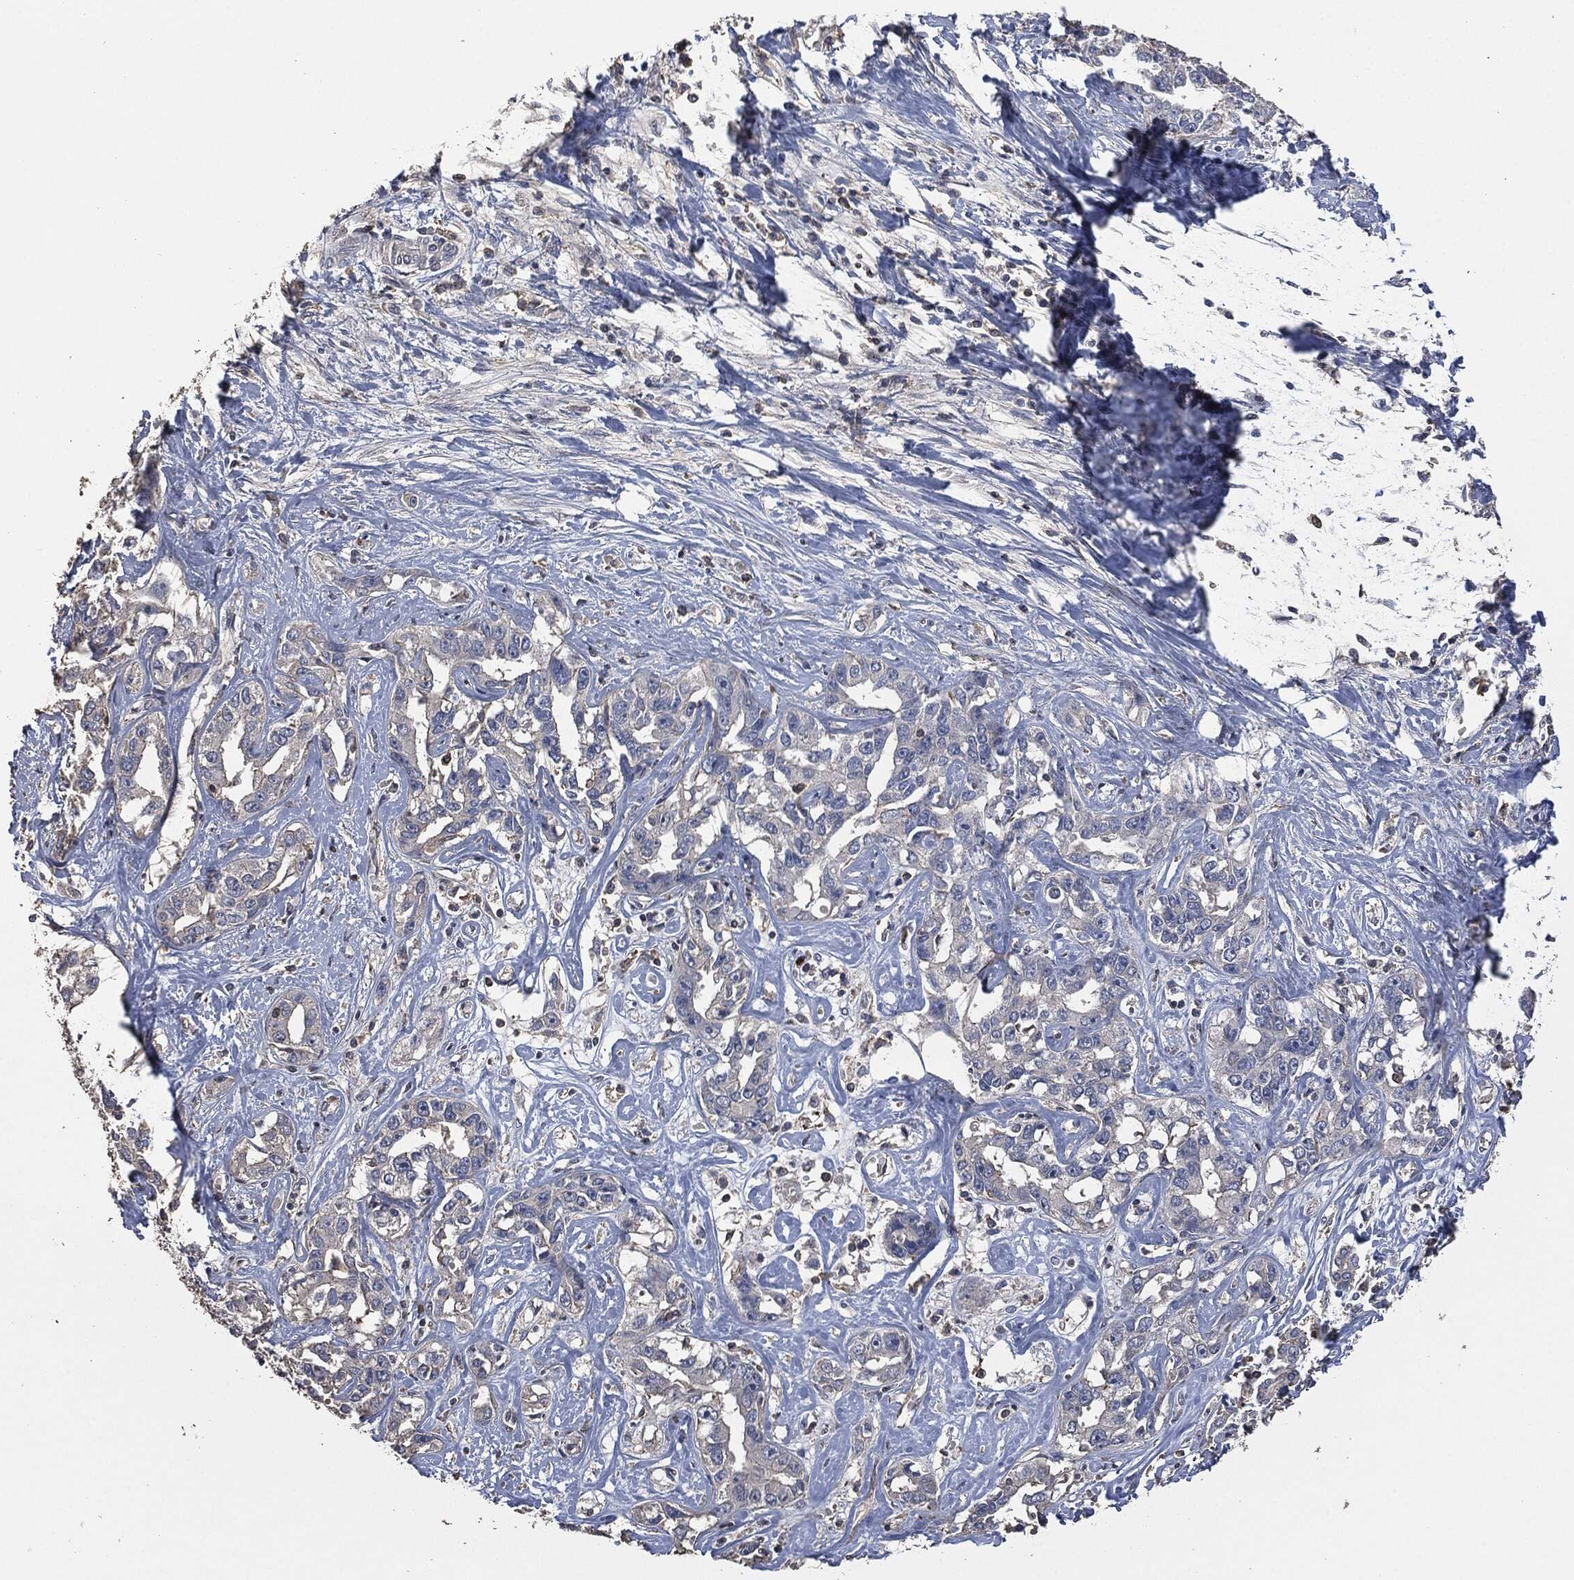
{"staining": {"intensity": "negative", "quantity": "none", "location": "none"}, "tissue": "liver cancer", "cell_type": "Tumor cells", "image_type": "cancer", "snomed": [{"axis": "morphology", "description": "Cholangiocarcinoma"}, {"axis": "topography", "description": "Liver"}], "caption": "Immunohistochemistry image of neoplastic tissue: liver cancer stained with DAB (3,3'-diaminobenzidine) demonstrates no significant protein positivity in tumor cells.", "gene": "MSLN", "patient": {"sex": "male", "age": 59}}